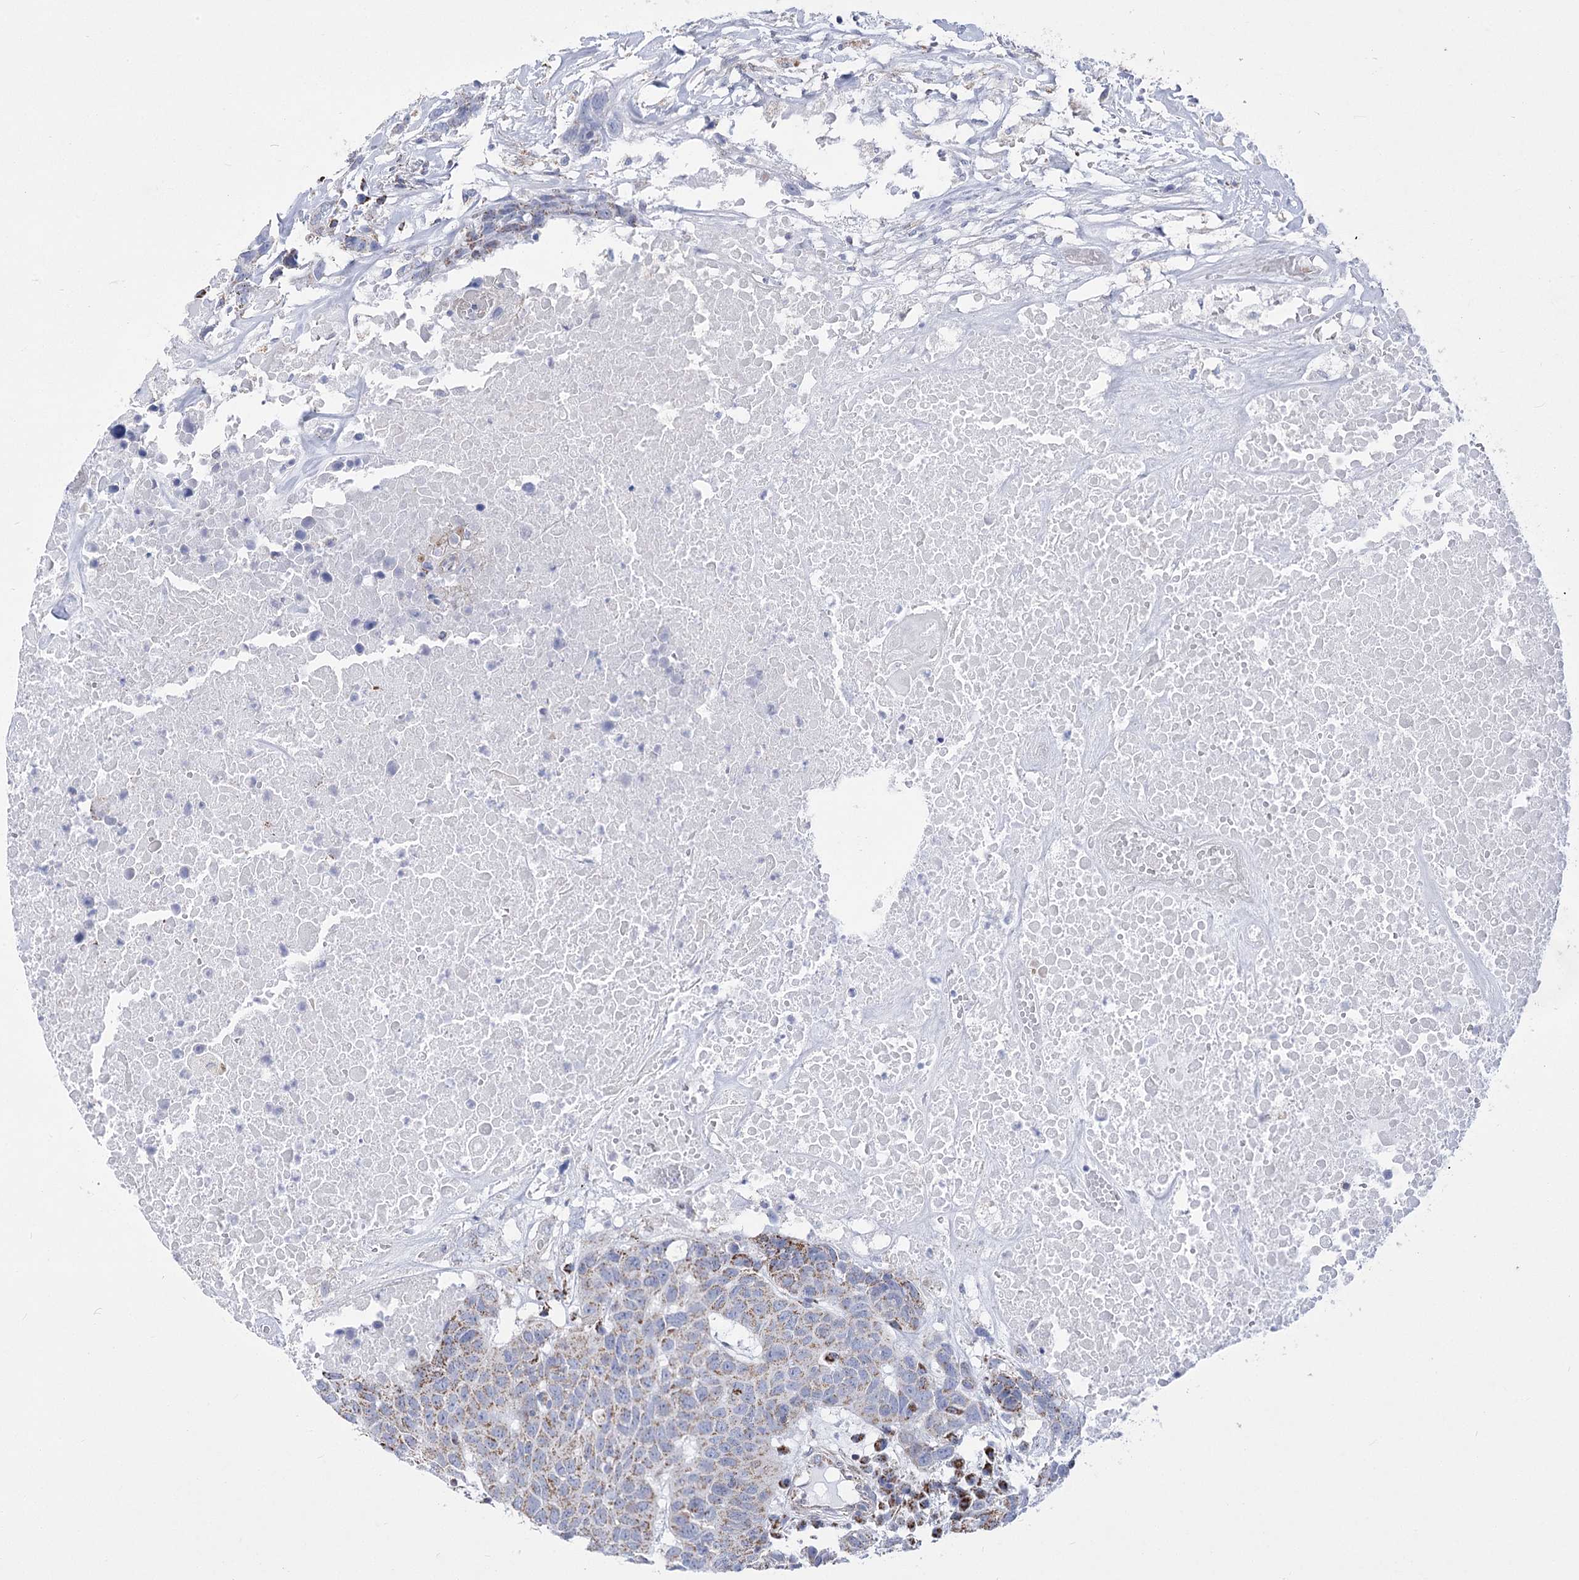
{"staining": {"intensity": "moderate", "quantity": "25%-75%", "location": "cytoplasmic/membranous"}, "tissue": "head and neck cancer", "cell_type": "Tumor cells", "image_type": "cancer", "snomed": [{"axis": "morphology", "description": "Squamous cell carcinoma, NOS"}, {"axis": "topography", "description": "Head-Neck"}], "caption": "This photomicrograph shows squamous cell carcinoma (head and neck) stained with immunohistochemistry to label a protein in brown. The cytoplasmic/membranous of tumor cells show moderate positivity for the protein. Nuclei are counter-stained blue.", "gene": "PDHB", "patient": {"sex": "male", "age": 66}}